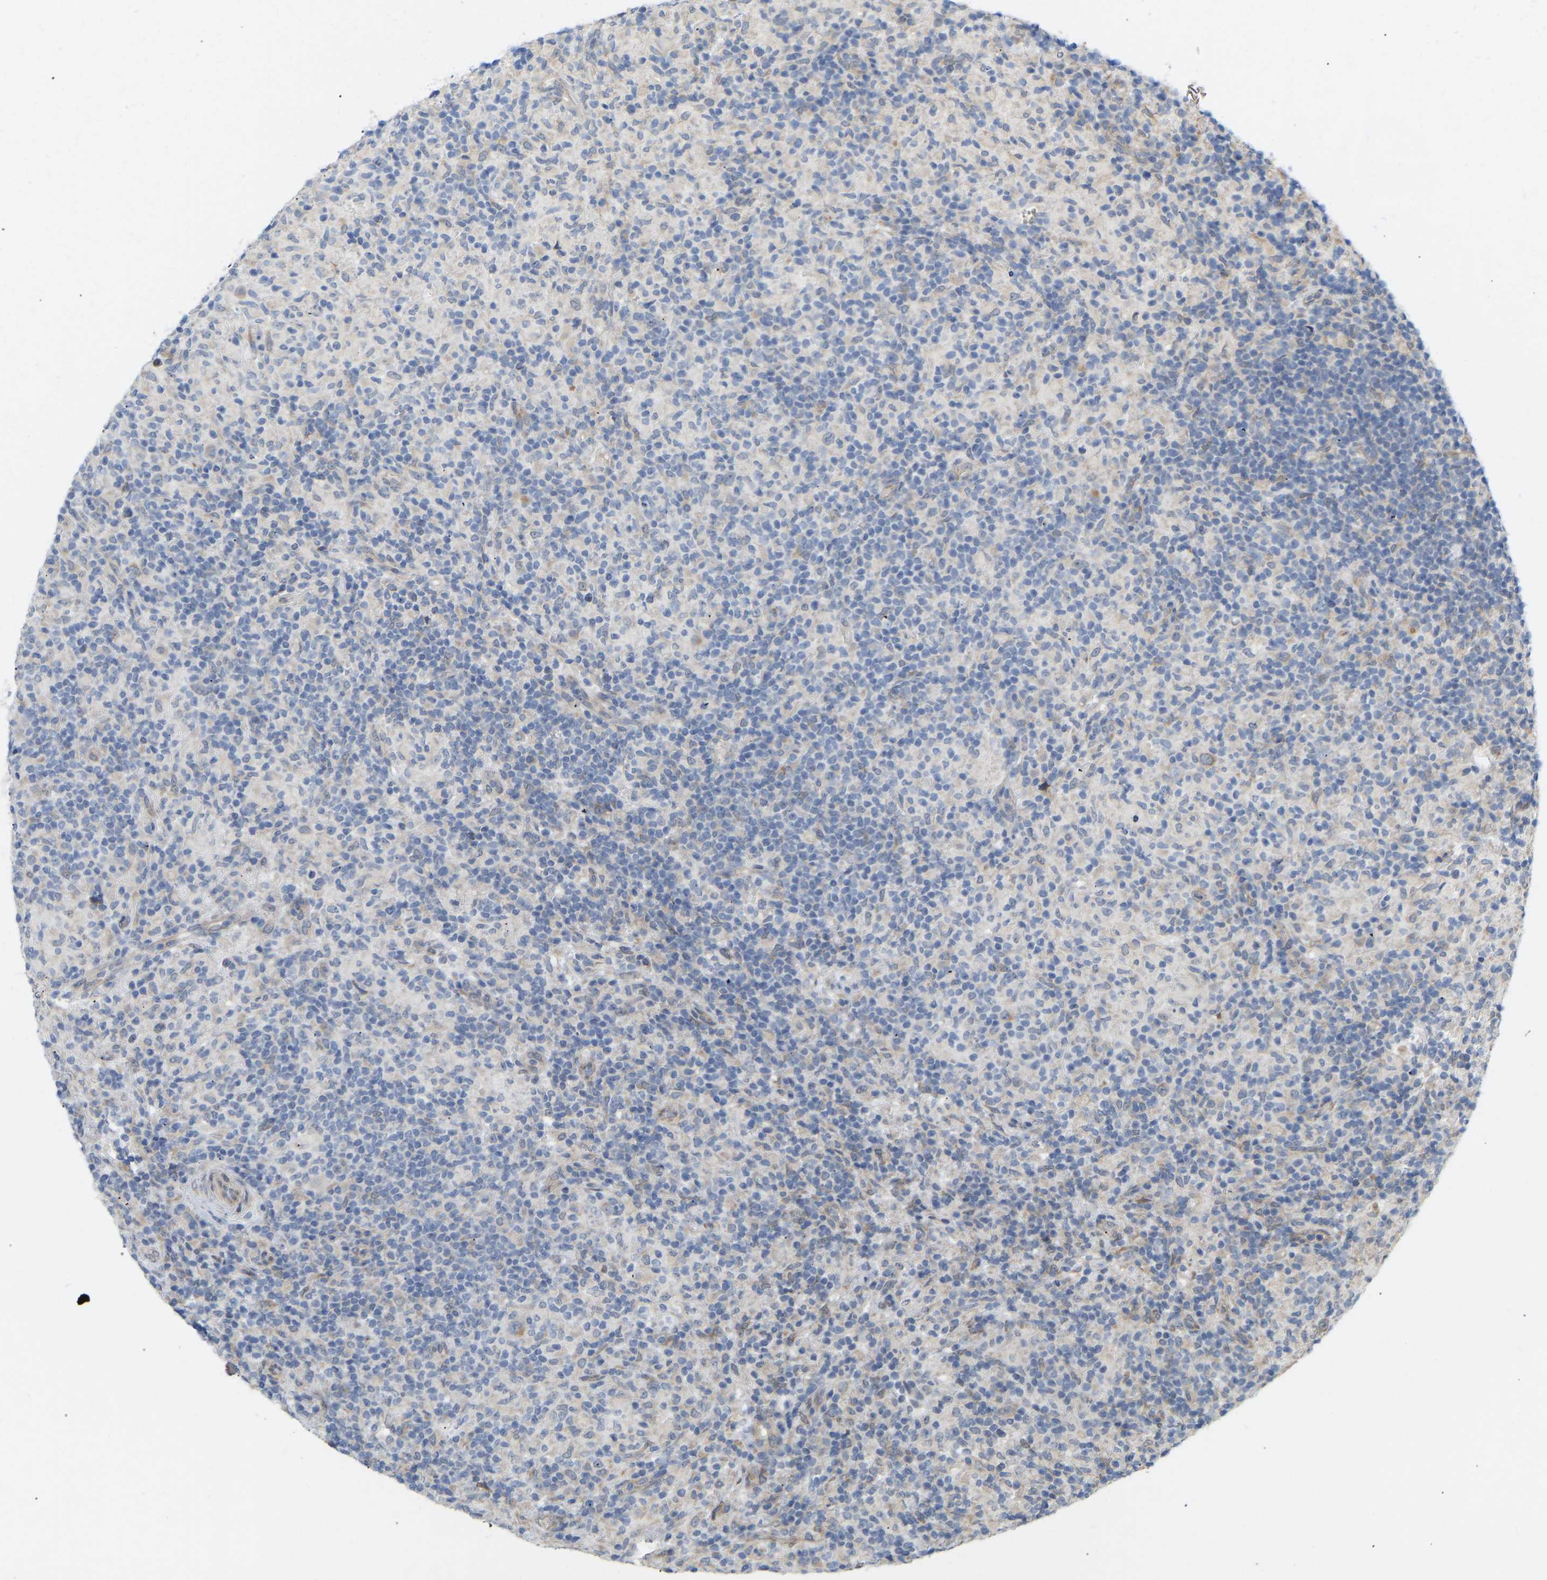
{"staining": {"intensity": "negative", "quantity": "none", "location": "none"}, "tissue": "lymphoma", "cell_type": "Tumor cells", "image_type": "cancer", "snomed": [{"axis": "morphology", "description": "Hodgkin's disease, NOS"}, {"axis": "topography", "description": "Lymph node"}], "caption": "Protein analysis of lymphoma displays no significant positivity in tumor cells.", "gene": "BEND3", "patient": {"sex": "male", "age": 70}}